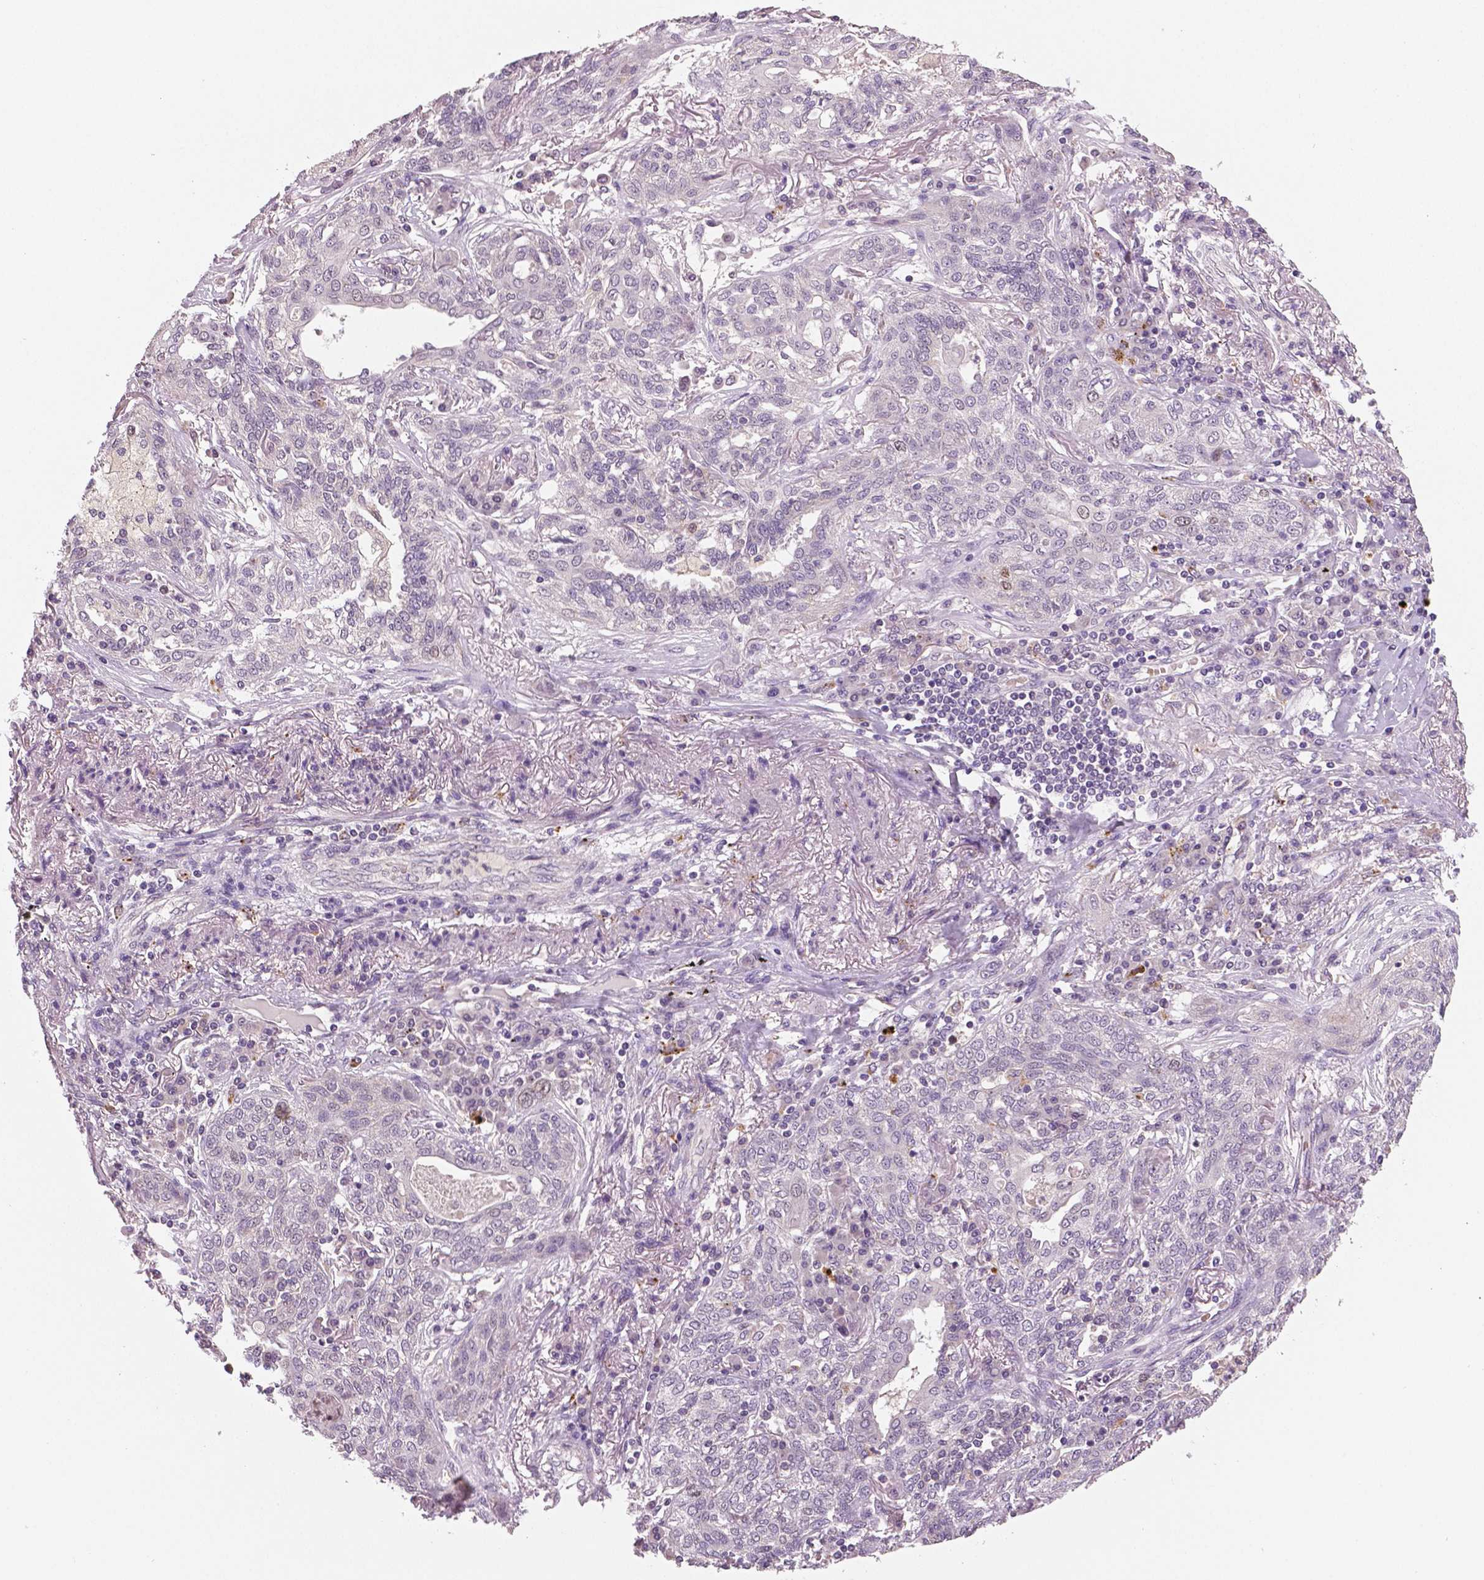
{"staining": {"intensity": "negative", "quantity": "none", "location": "none"}, "tissue": "lung cancer", "cell_type": "Tumor cells", "image_type": "cancer", "snomed": [{"axis": "morphology", "description": "Squamous cell carcinoma, NOS"}, {"axis": "topography", "description": "Lung"}], "caption": "Immunohistochemical staining of lung cancer shows no significant expression in tumor cells.", "gene": "MKI67", "patient": {"sex": "female", "age": 70}}